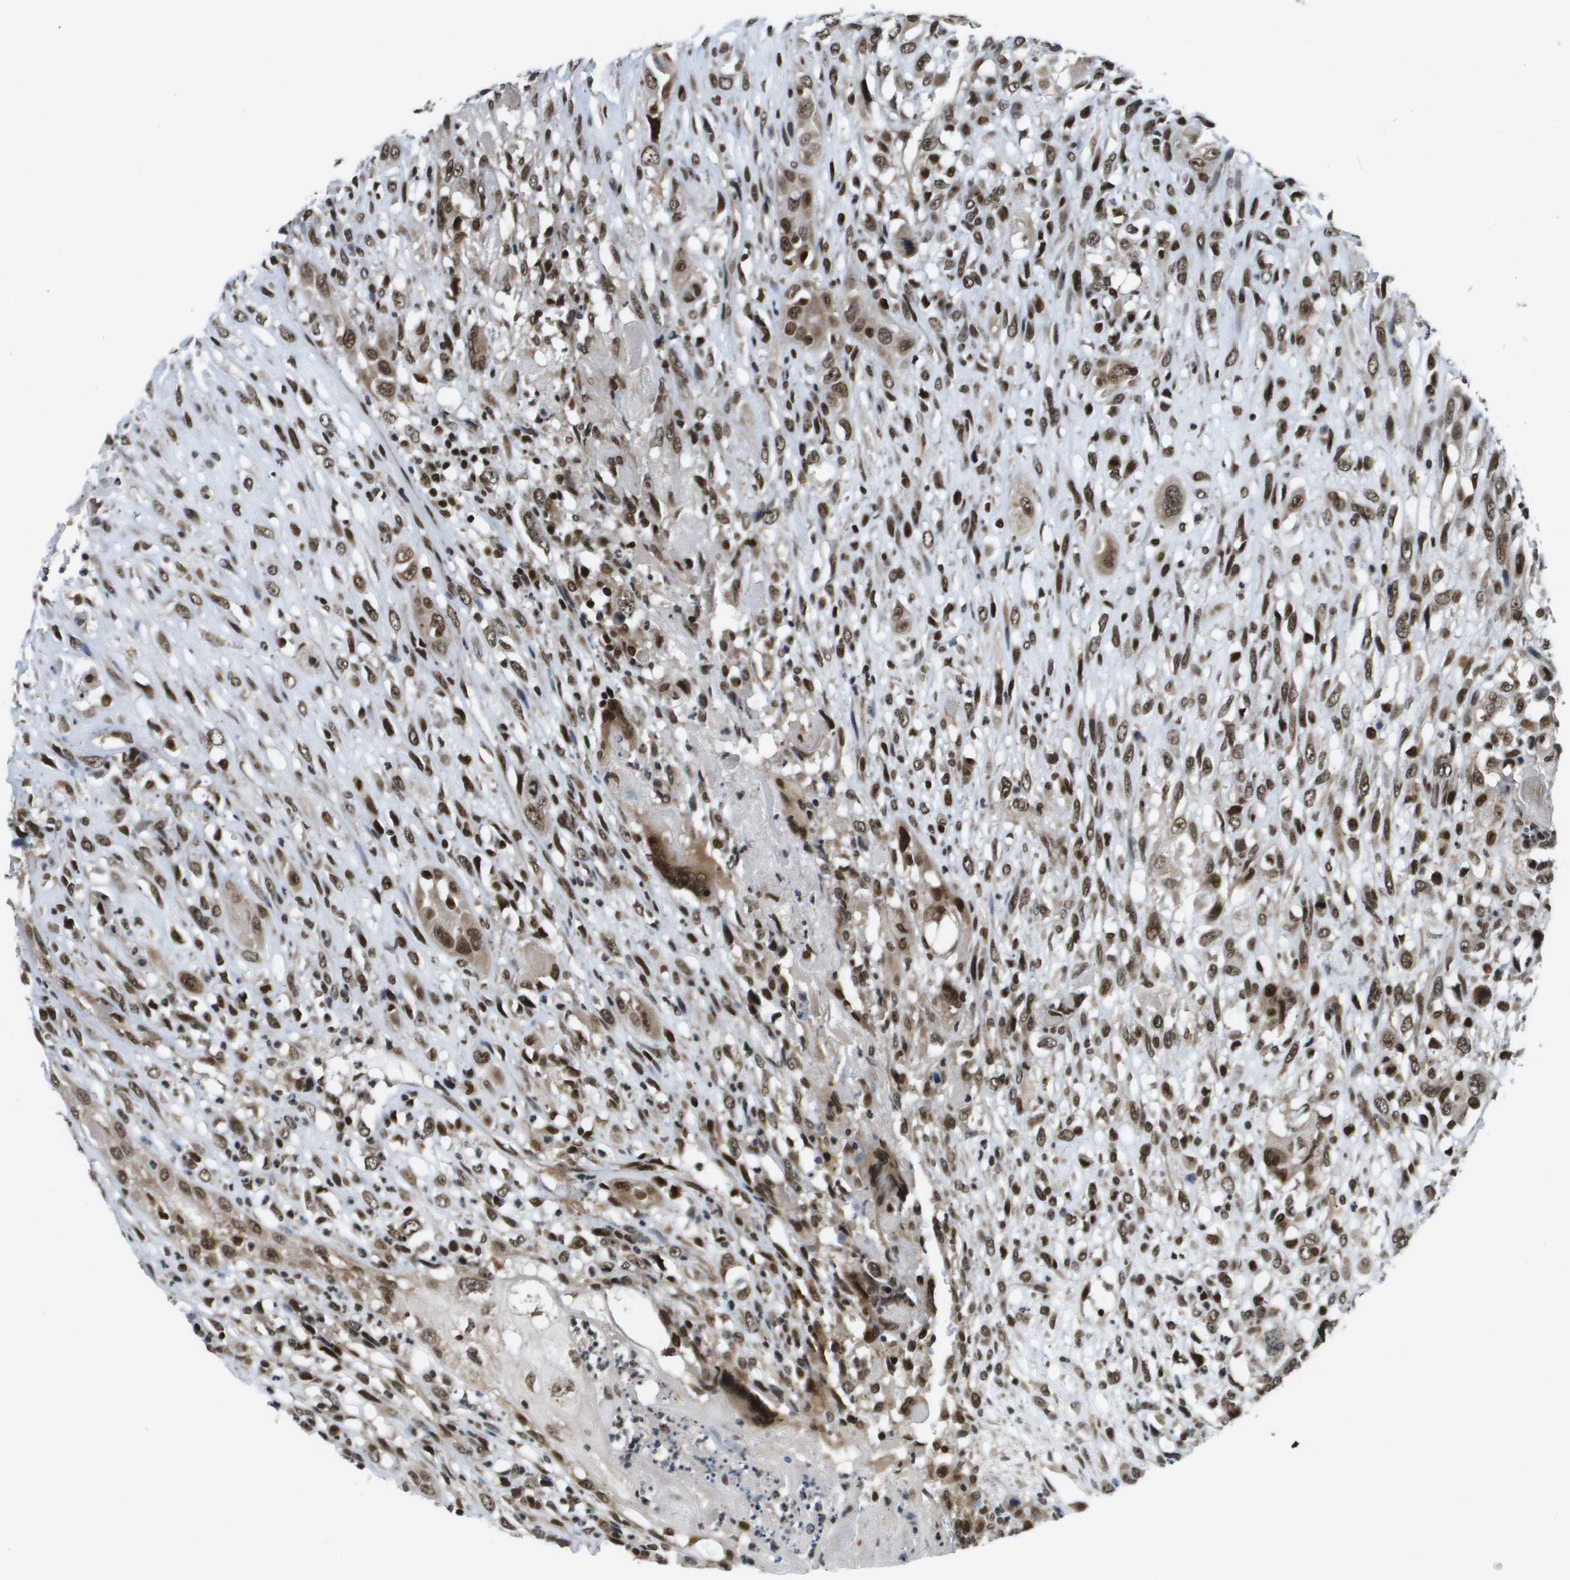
{"staining": {"intensity": "moderate", "quantity": ">75%", "location": "cytoplasmic/membranous,nuclear"}, "tissue": "head and neck cancer", "cell_type": "Tumor cells", "image_type": "cancer", "snomed": [{"axis": "morphology", "description": "Necrosis, NOS"}, {"axis": "morphology", "description": "Neoplasm, malignant, NOS"}, {"axis": "topography", "description": "Salivary gland"}, {"axis": "topography", "description": "Head-Neck"}], "caption": "Human head and neck neoplasm (malignant) stained for a protein (brown) displays moderate cytoplasmic/membranous and nuclear positive staining in about >75% of tumor cells.", "gene": "RECQL4", "patient": {"sex": "male", "age": 43}}